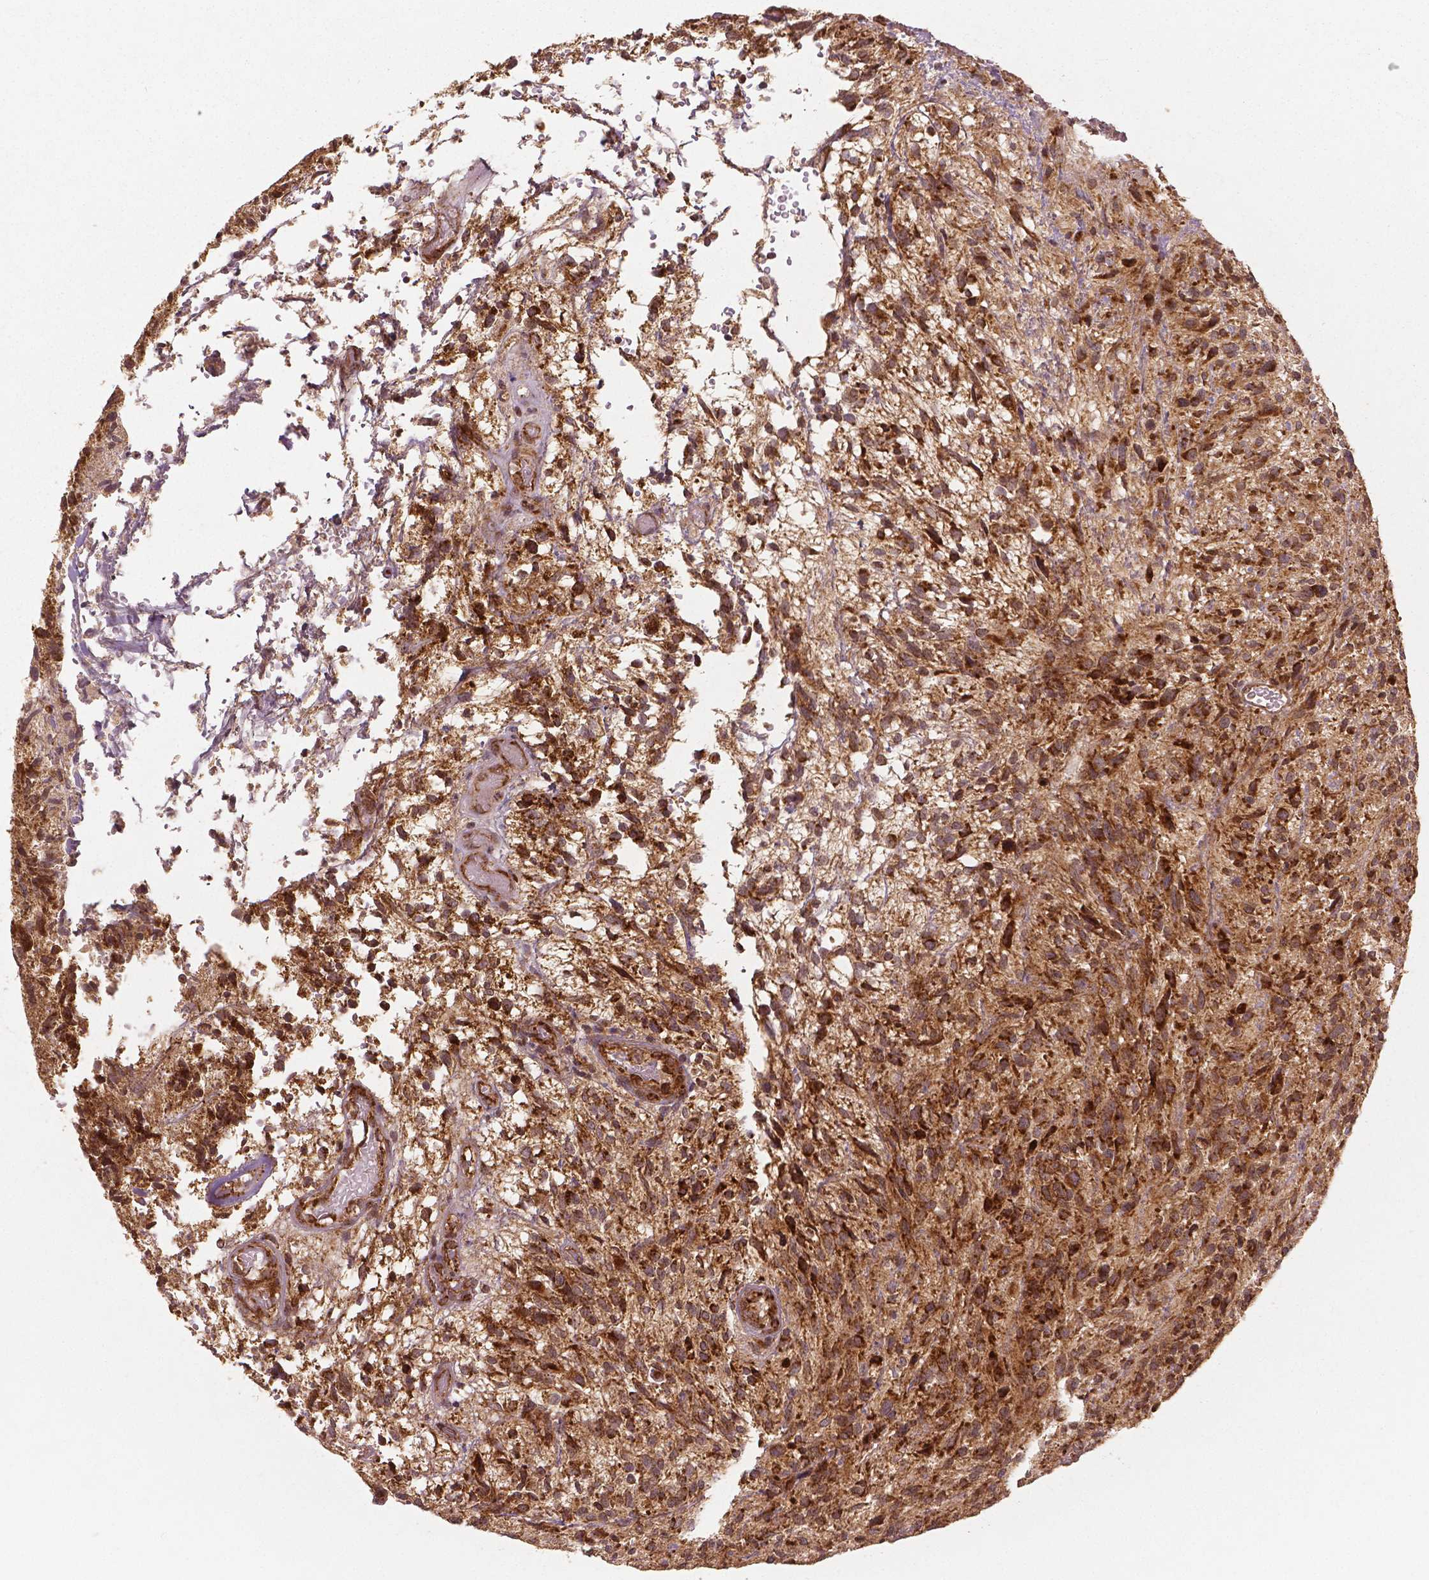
{"staining": {"intensity": "strong", "quantity": ">75%", "location": "cytoplasmic/membranous"}, "tissue": "glioma", "cell_type": "Tumor cells", "image_type": "cancer", "snomed": [{"axis": "morphology", "description": "Glioma, malignant, High grade"}, {"axis": "topography", "description": "Brain"}], "caption": "IHC of high-grade glioma (malignant) demonstrates high levels of strong cytoplasmic/membranous staining in about >75% of tumor cells.", "gene": "PGAM5", "patient": {"sex": "male", "age": 75}}